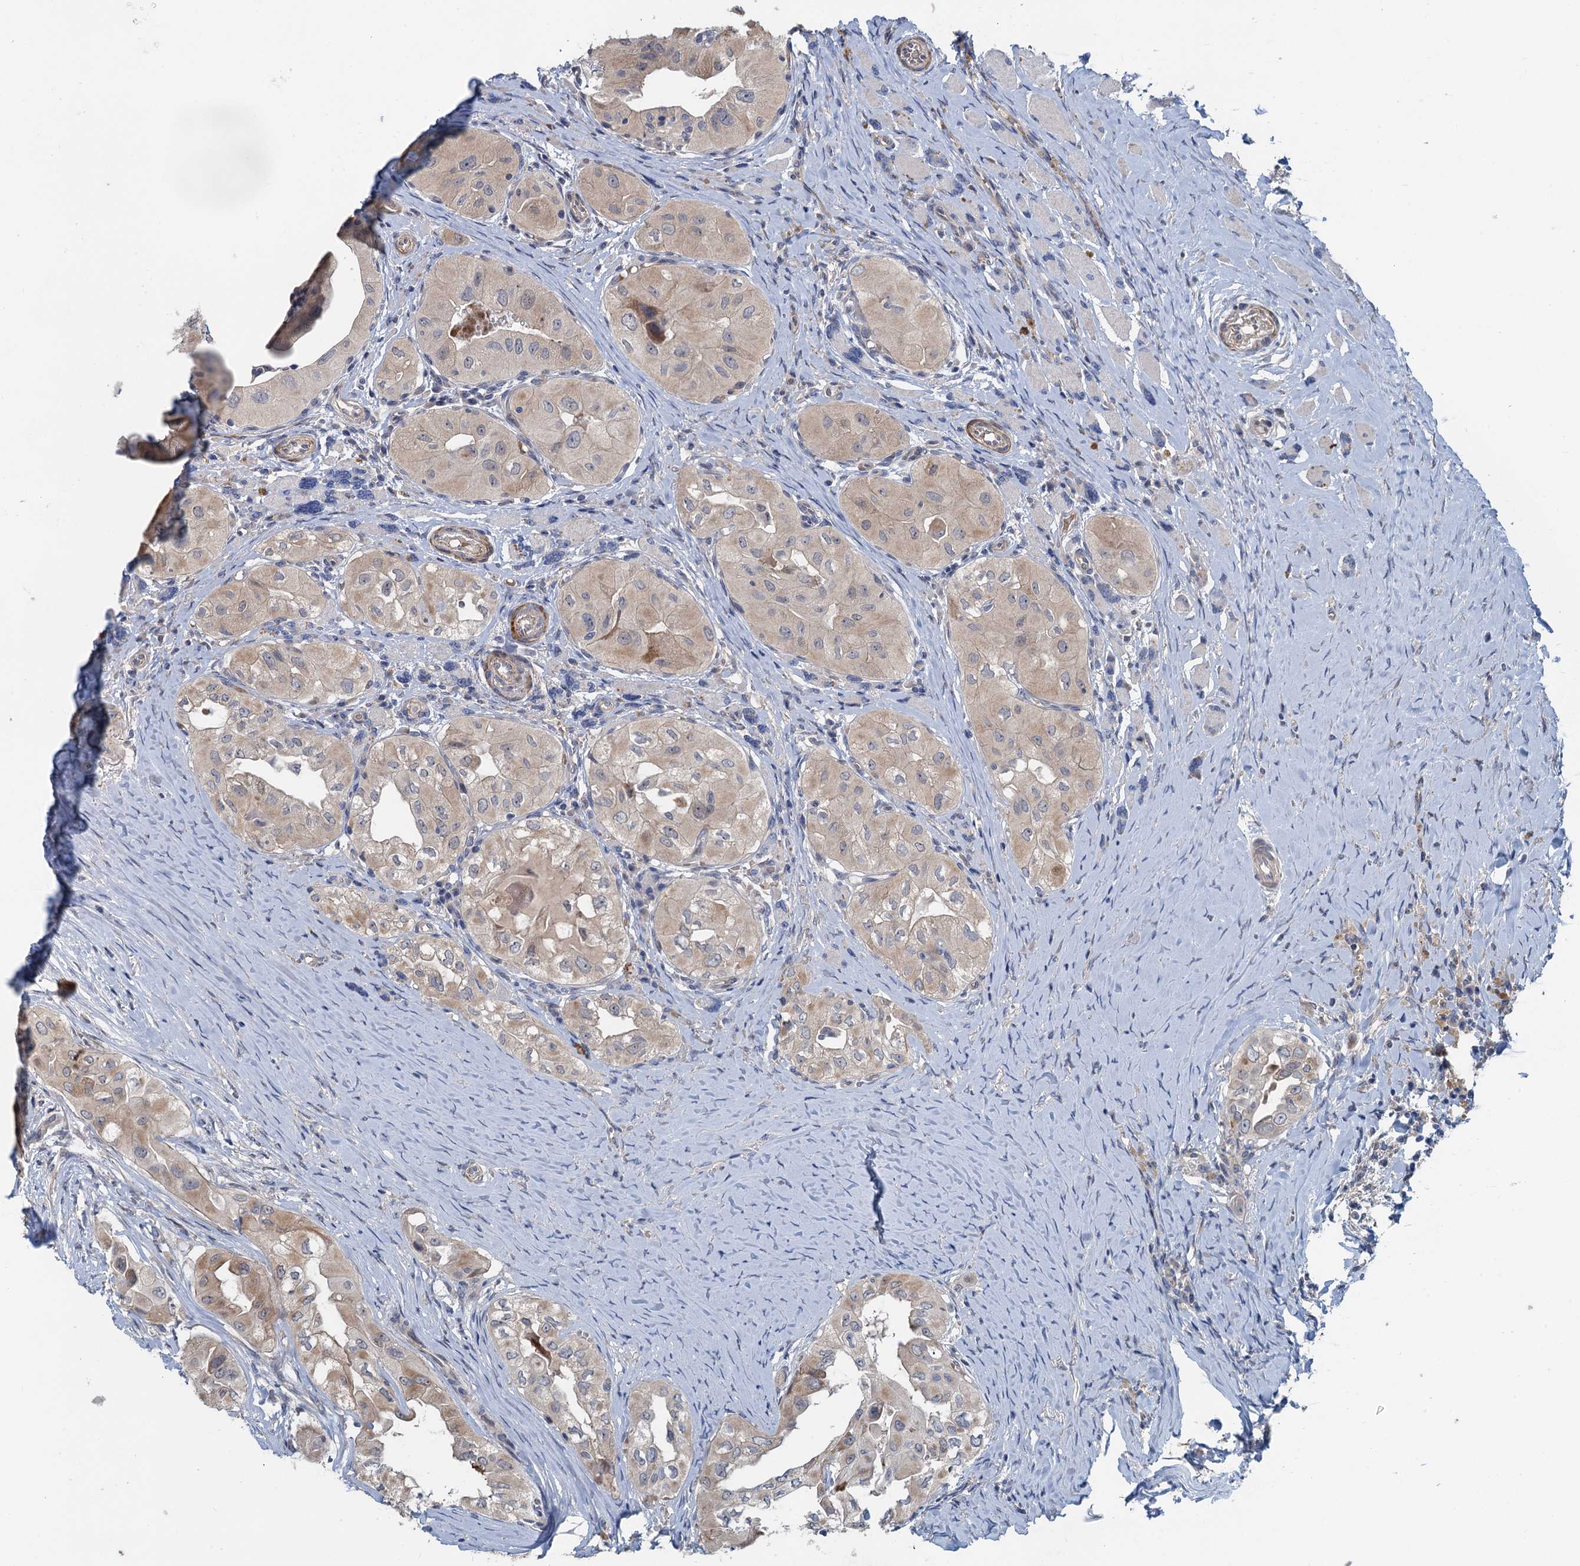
{"staining": {"intensity": "weak", "quantity": "25%-75%", "location": "cytoplasmic/membranous"}, "tissue": "thyroid cancer", "cell_type": "Tumor cells", "image_type": "cancer", "snomed": [{"axis": "morphology", "description": "Papillary adenocarcinoma, NOS"}, {"axis": "topography", "description": "Thyroid gland"}], "caption": "Thyroid cancer was stained to show a protein in brown. There is low levels of weak cytoplasmic/membranous expression in approximately 25%-75% of tumor cells.", "gene": "MYO16", "patient": {"sex": "female", "age": 59}}